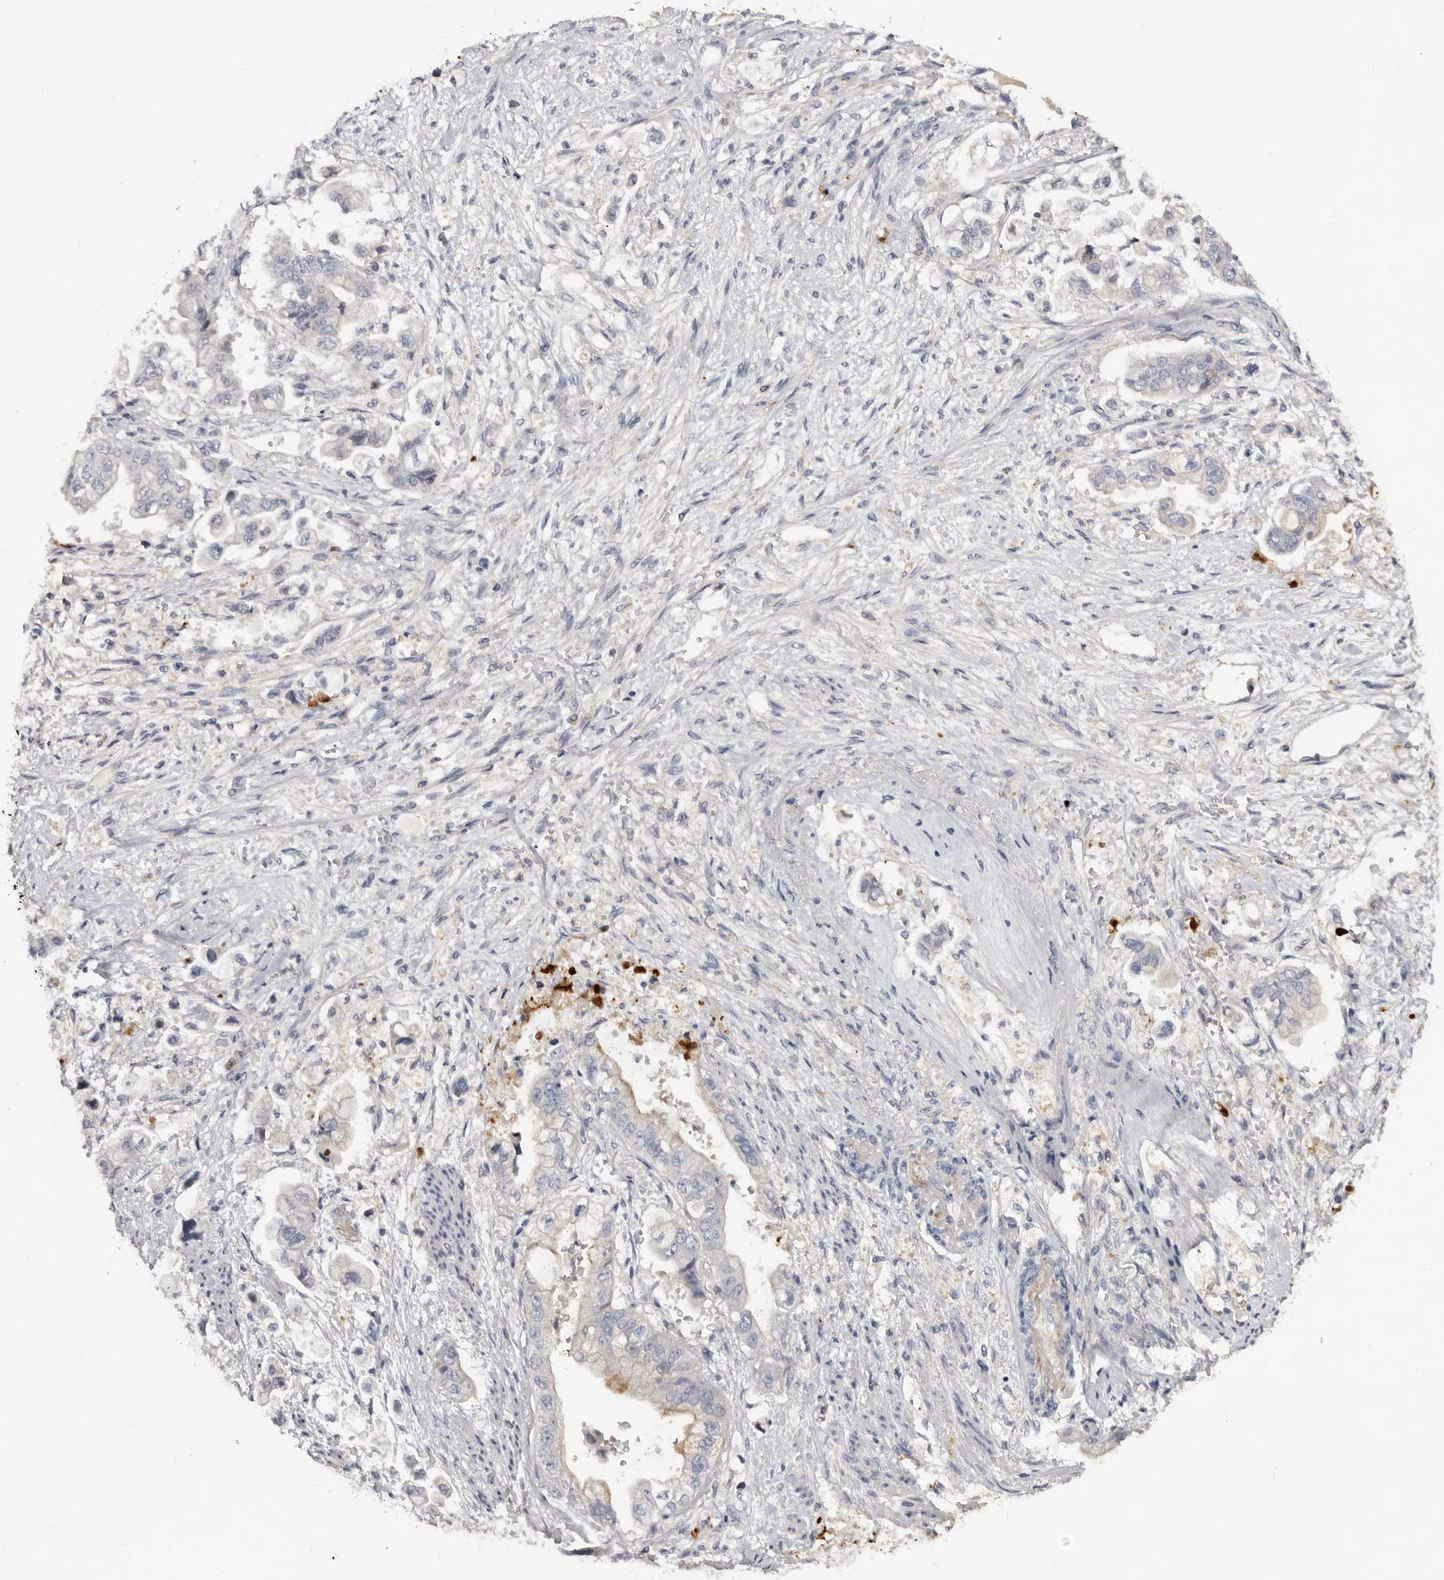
{"staining": {"intensity": "negative", "quantity": "none", "location": "none"}, "tissue": "stomach cancer", "cell_type": "Tumor cells", "image_type": "cancer", "snomed": [{"axis": "morphology", "description": "Adenocarcinoma, NOS"}, {"axis": "topography", "description": "Stomach"}], "caption": "There is no significant expression in tumor cells of adenocarcinoma (stomach).", "gene": "KLHL38", "patient": {"sex": "male", "age": 62}}